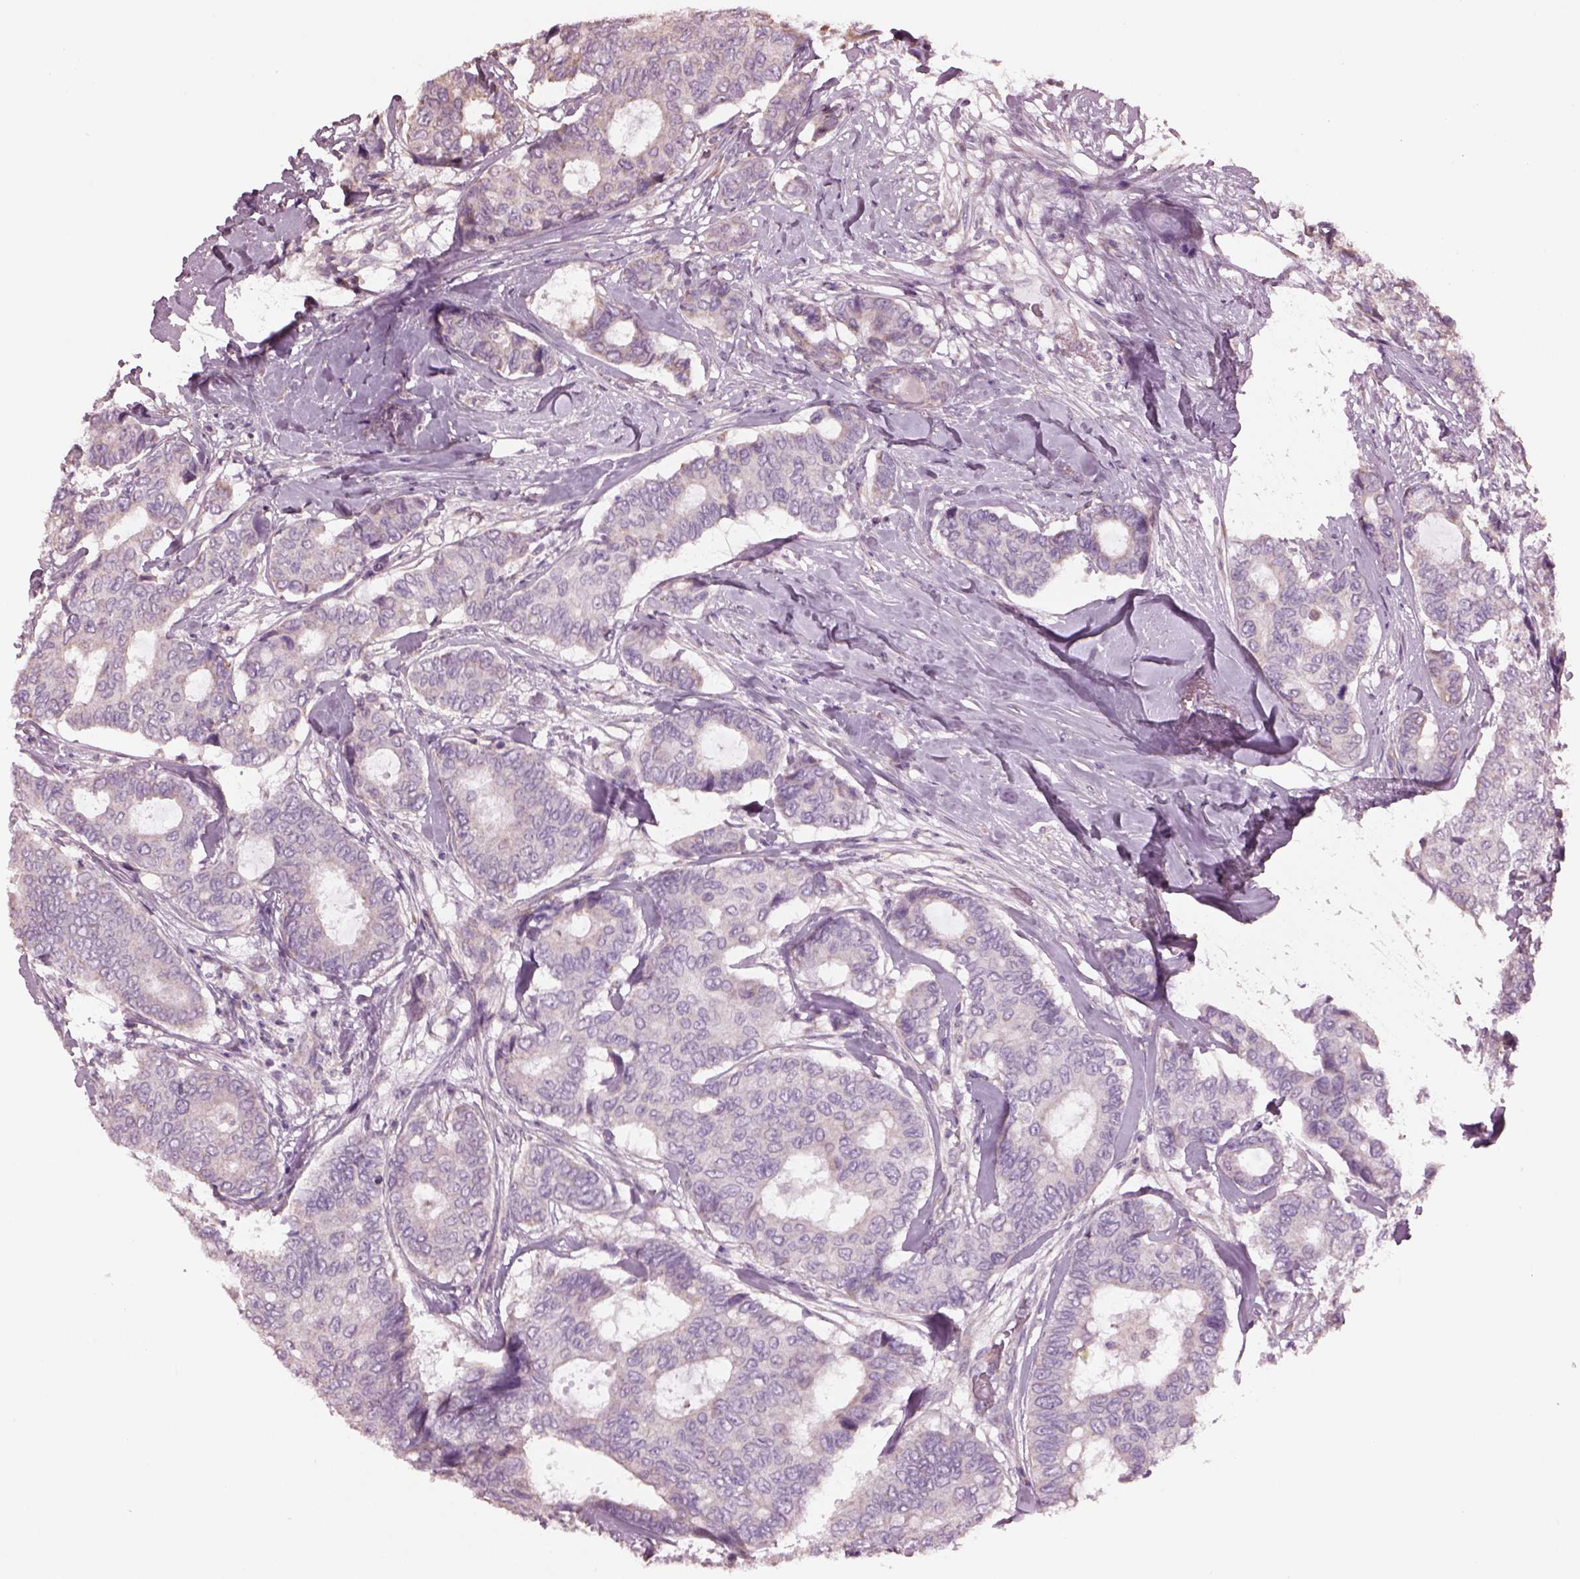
{"staining": {"intensity": "negative", "quantity": "none", "location": "none"}, "tissue": "breast cancer", "cell_type": "Tumor cells", "image_type": "cancer", "snomed": [{"axis": "morphology", "description": "Duct carcinoma"}, {"axis": "topography", "description": "Breast"}], "caption": "Immunohistochemical staining of breast cancer shows no significant staining in tumor cells. (DAB IHC visualized using brightfield microscopy, high magnification).", "gene": "SPATA7", "patient": {"sex": "female", "age": 75}}